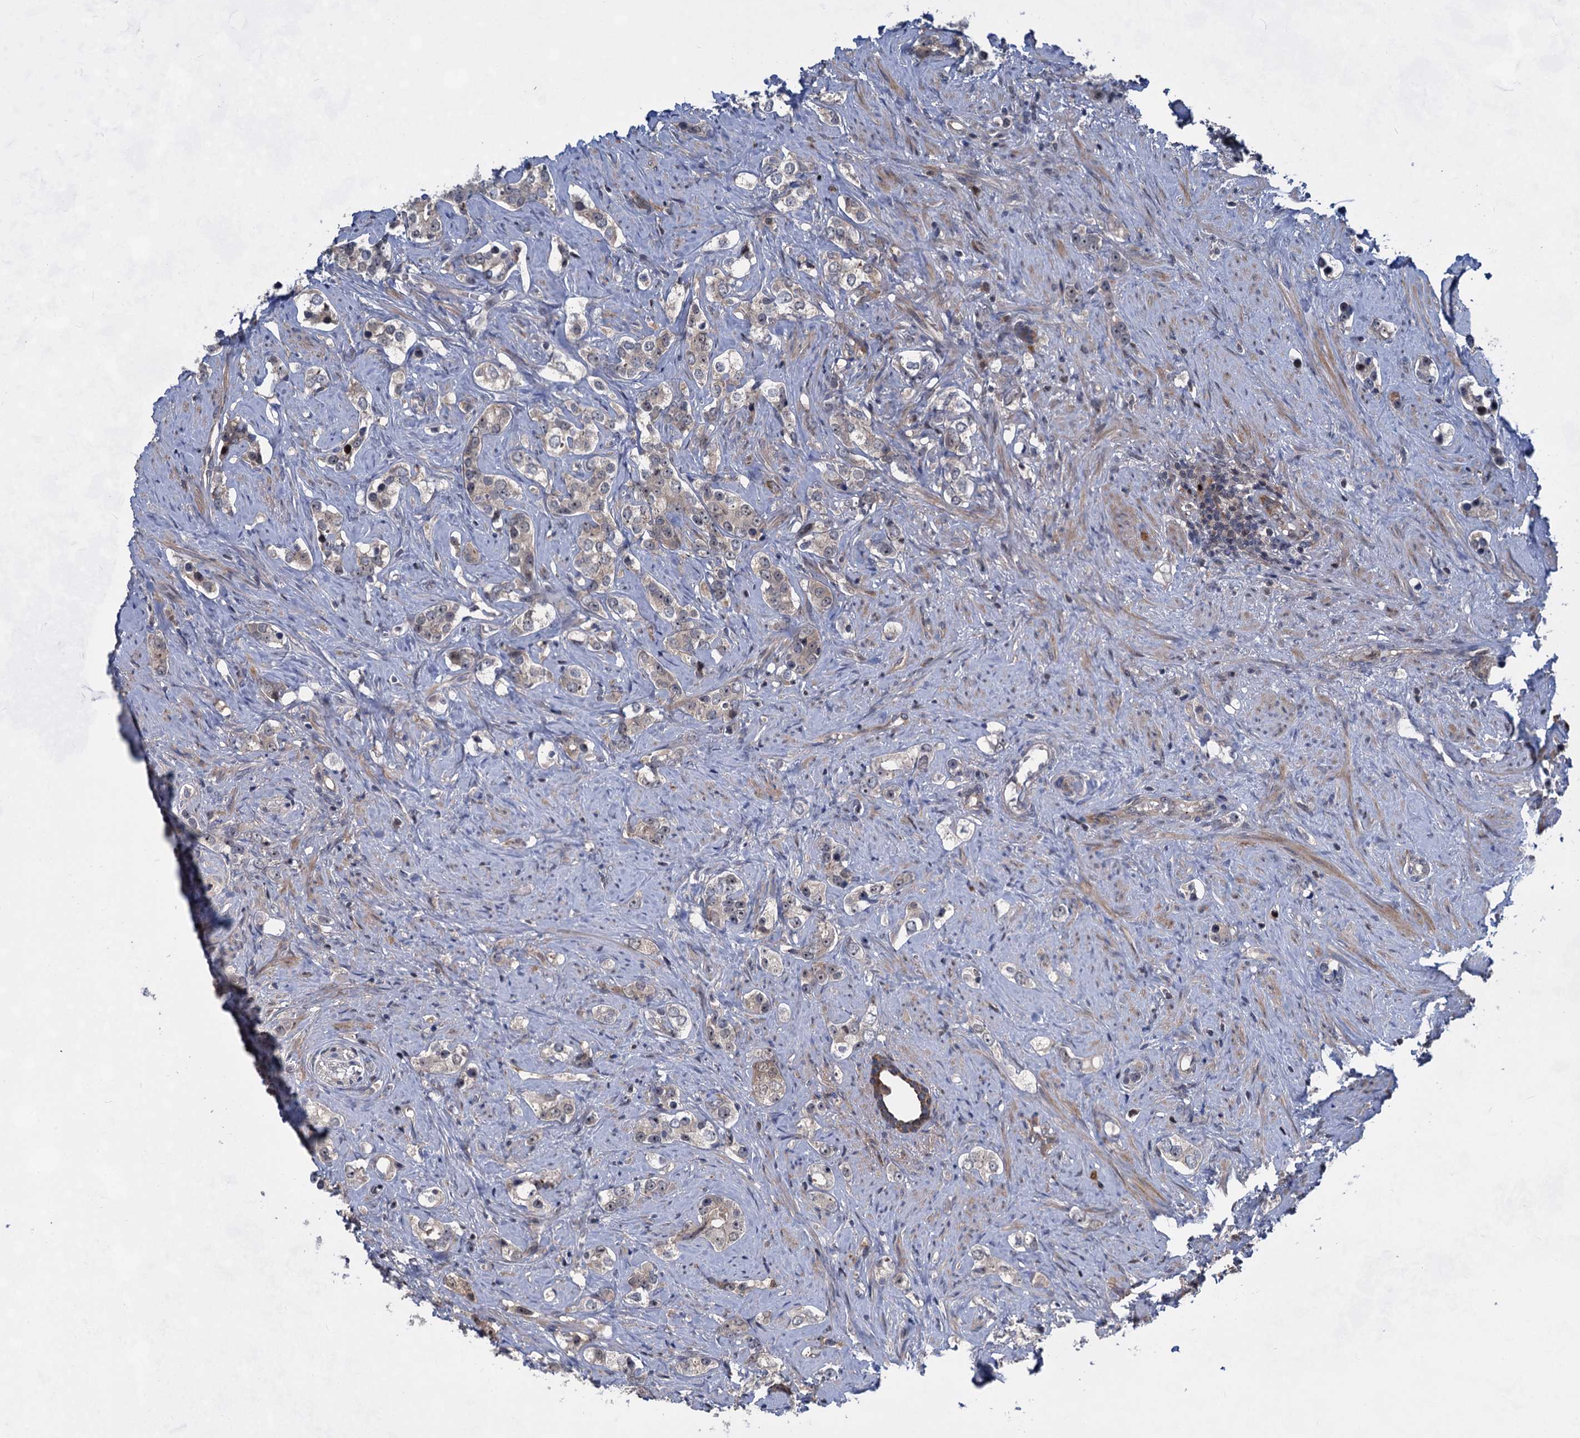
{"staining": {"intensity": "strong", "quantity": "<25%", "location": "cytoplasmic/membranous"}, "tissue": "prostate cancer", "cell_type": "Tumor cells", "image_type": "cancer", "snomed": [{"axis": "morphology", "description": "Adenocarcinoma, High grade"}, {"axis": "topography", "description": "Prostate"}], "caption": "High-magnification brightfield microscopy of prostate cancer (high-grade adenocarcinoma) stained with DAB (brown) and counterstained with hematoxylin (blue). tumor cells exhibit strong cytoplasmic/membranous expression is appreciated in approximately<25% of cells. (IHC, brightfield microscopy, high magnification).", "gene": "GPBP1", "patient": {"sex": "male", "age": 63}}